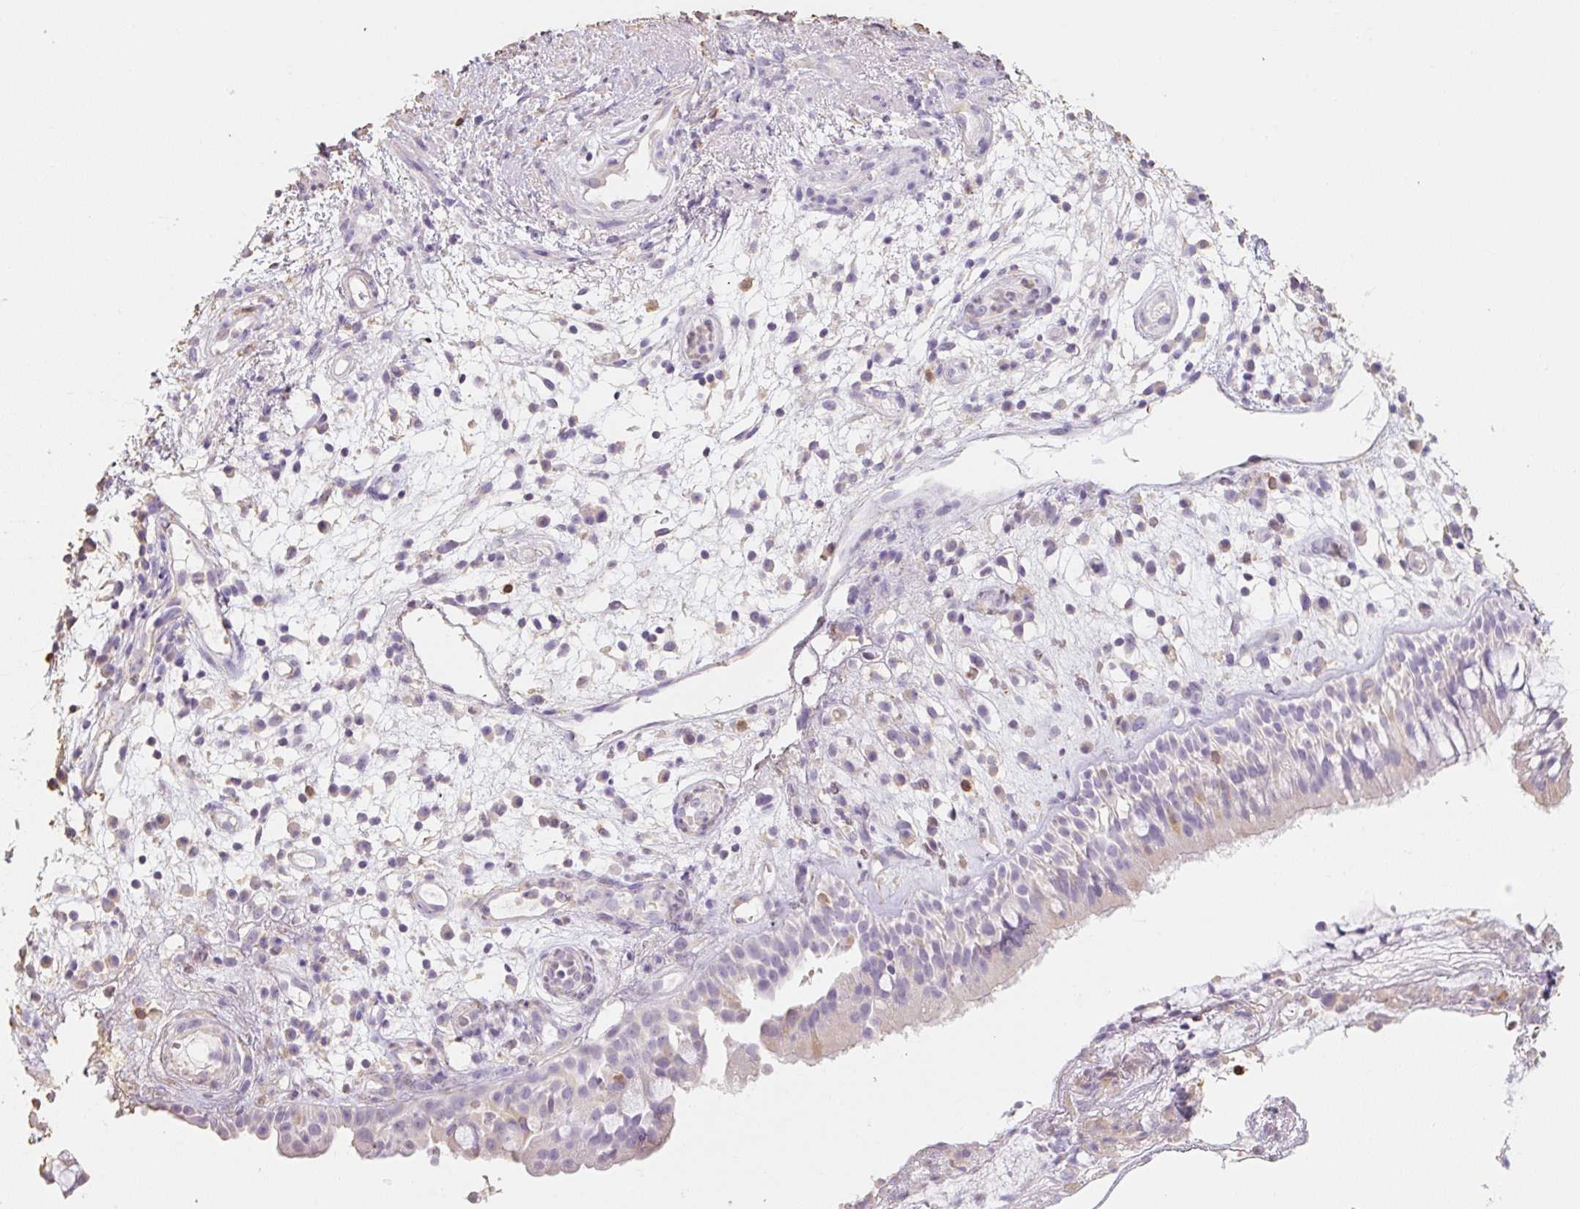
{"staining": {"intensity": "negative", "quantity": "none", "location": "none"}, "tissue": "nasopharynx", "cell_type": "Respiratory epithelial cells", "image_type": "normal", "snomed": [{"axis": "morphology", "description": "Normal tissue, NOS"}, {"axis": "morphology", "description": "Inflammation, NOS"}, {"axis": "topography", "description": "Nasopharynx"}], "caption": "This is an immunohistochemistry (IHC) micrograph of unremarkable human nasopharynx. There is no positivity in respiratory epithelial cells.", "gene": "MBOAT7", "patient": {"sex": "male", "age": 54}}